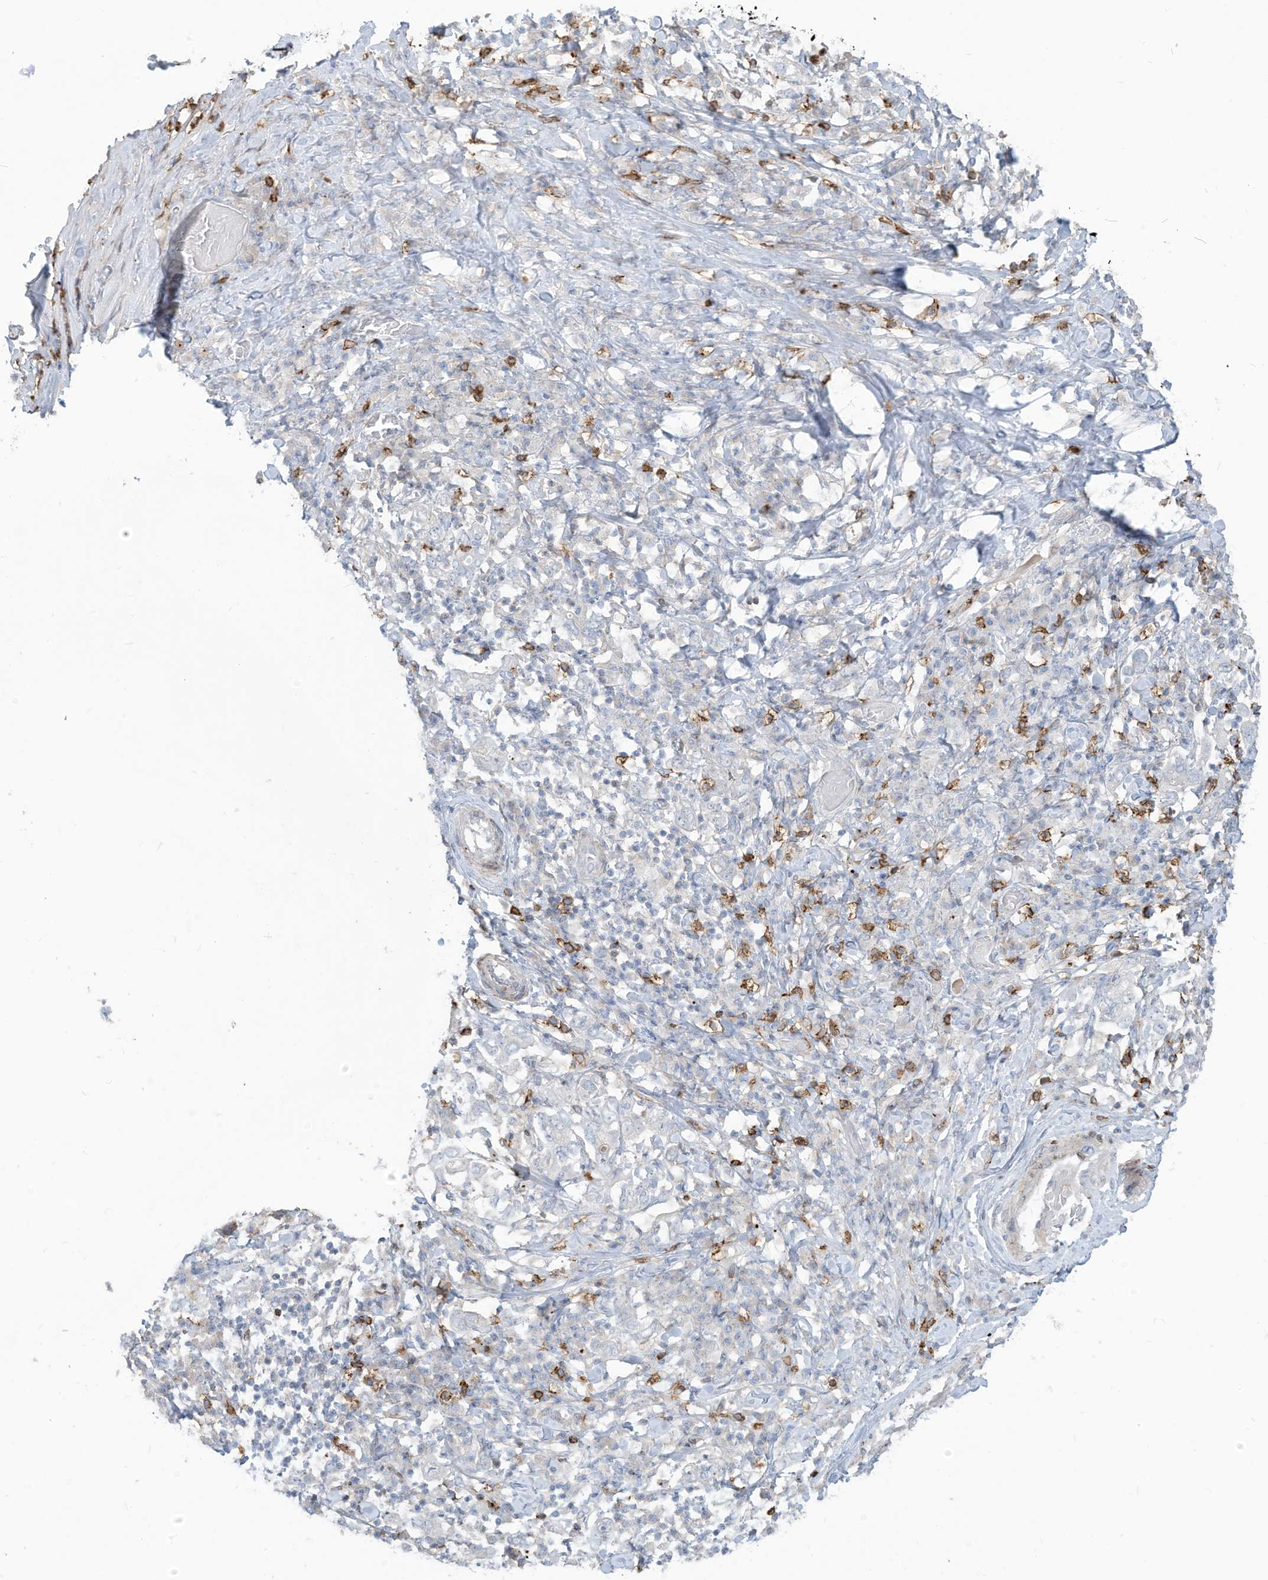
{"staining": {"intensity": "negative", "quantity": "none", "location": "none"}, "tissue": "stomach cancer", "cell_type": "Tumor cells", "image_type": "cancer", "snomed": [{"axis": "morphology", "description": "Adenocarcinoma, NOS"}, {"axis": "topography", "description": "Stomach, upper"}], "caption": "Stomach cancer (adenocarcinoma) stained for a protein using IHC exhibits no expression tumor cells.", "gene": "NOTO", "patient": {"sex": "male", "age": 62}}